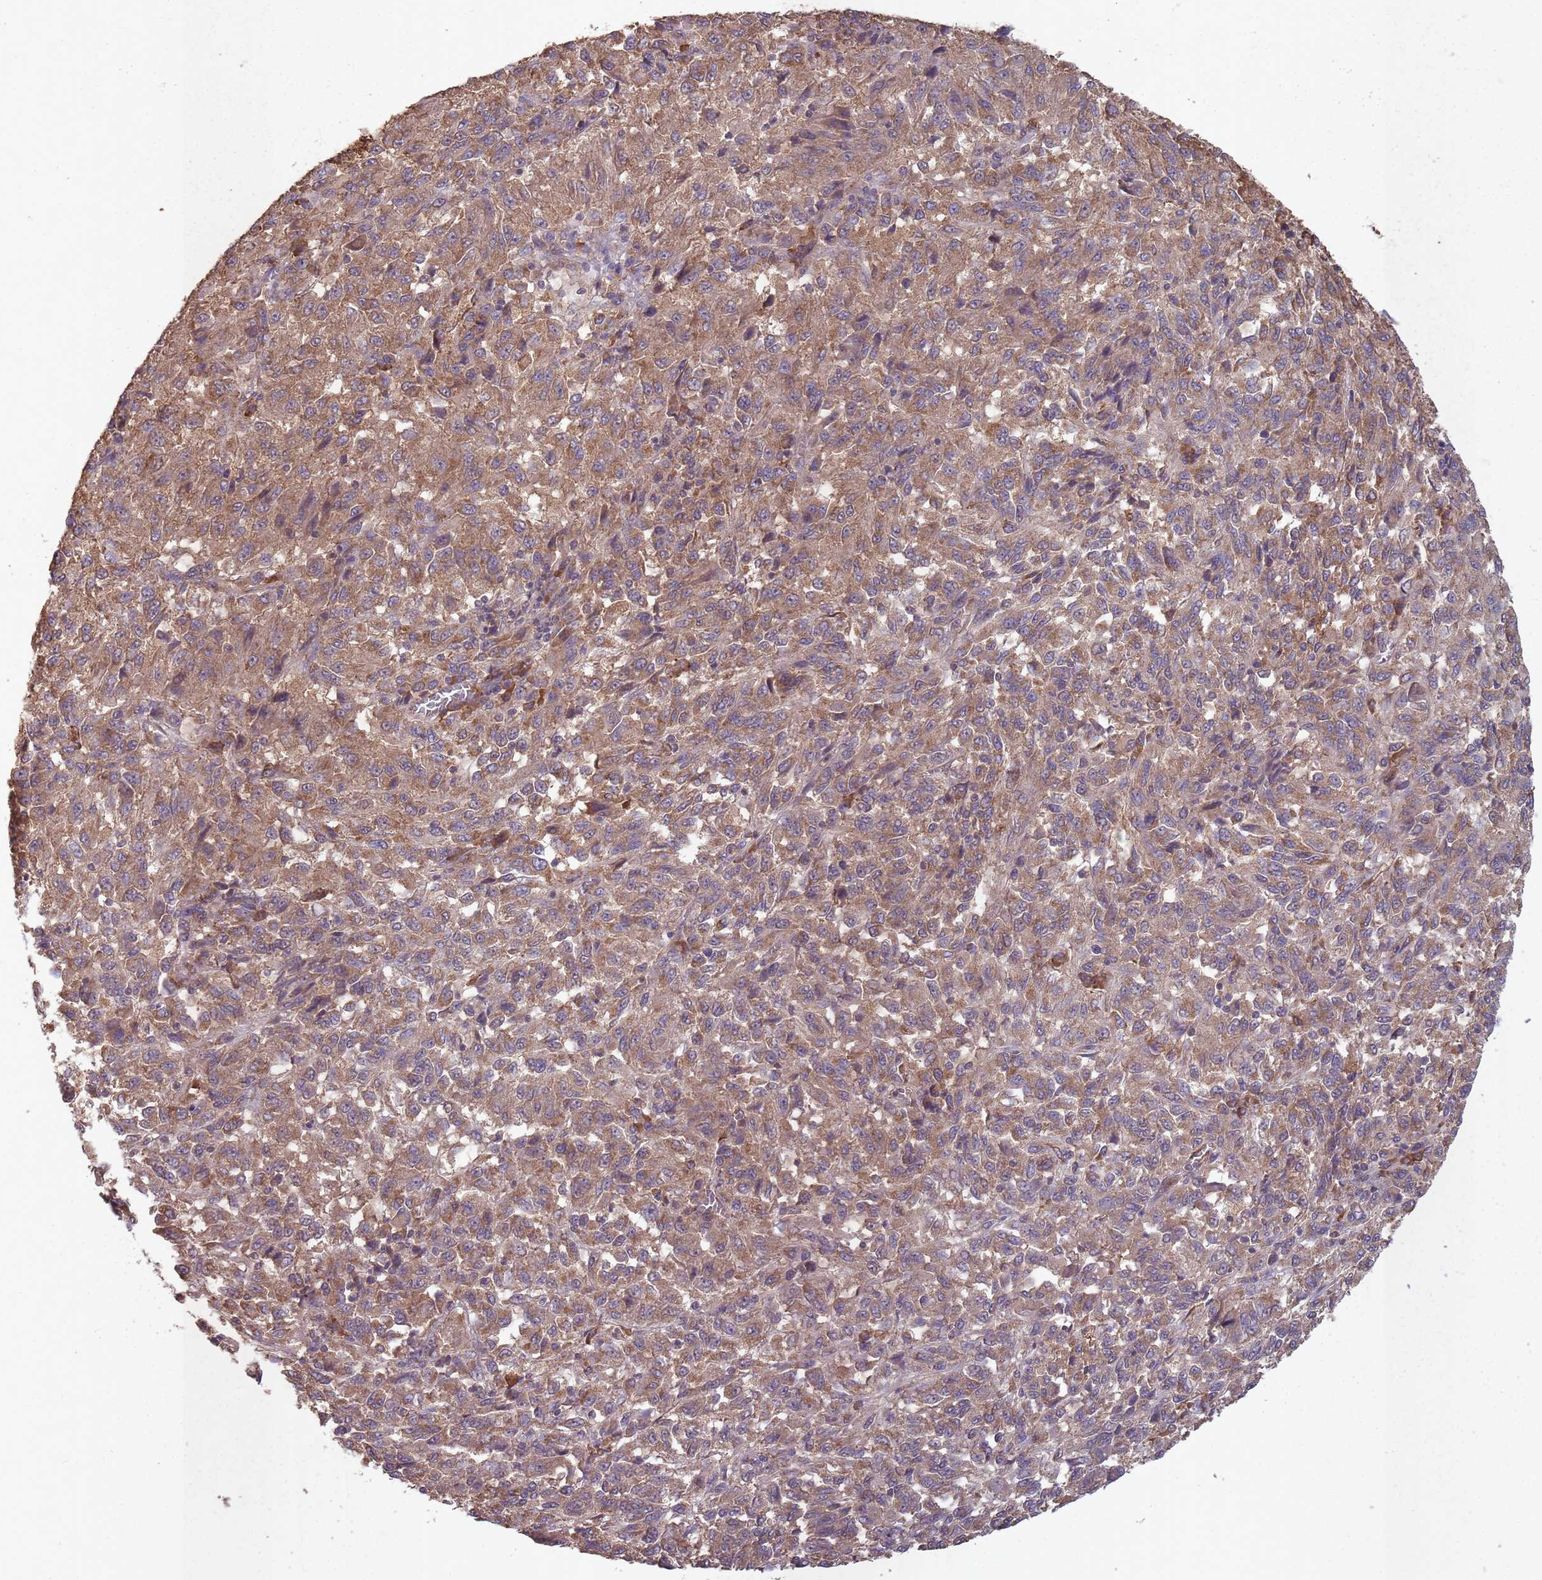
{"staining": {"intensity": "moderate", "quantity": ">75%", "location": "cytoplasmic/membranous"}, "tissue": "melanoma", "cell_type": "Tumor cells", "image_type": "cancer", "snomed": [{"axis": "morphology", "description": "Malignant melanoma, Metastatic site"}, {"axis": "topography", "description": "Lung"}], "caption": "Immunohistochemical staining of malignant melanoma (metastatic site) reveals moderate cytoplasmic/membranous protein staining in about >75% of tumor cells. (IHC, brightfield microscopy, high magnification).", "gene": "SANBR", "patient": {"sex": "male", "age": 64}}